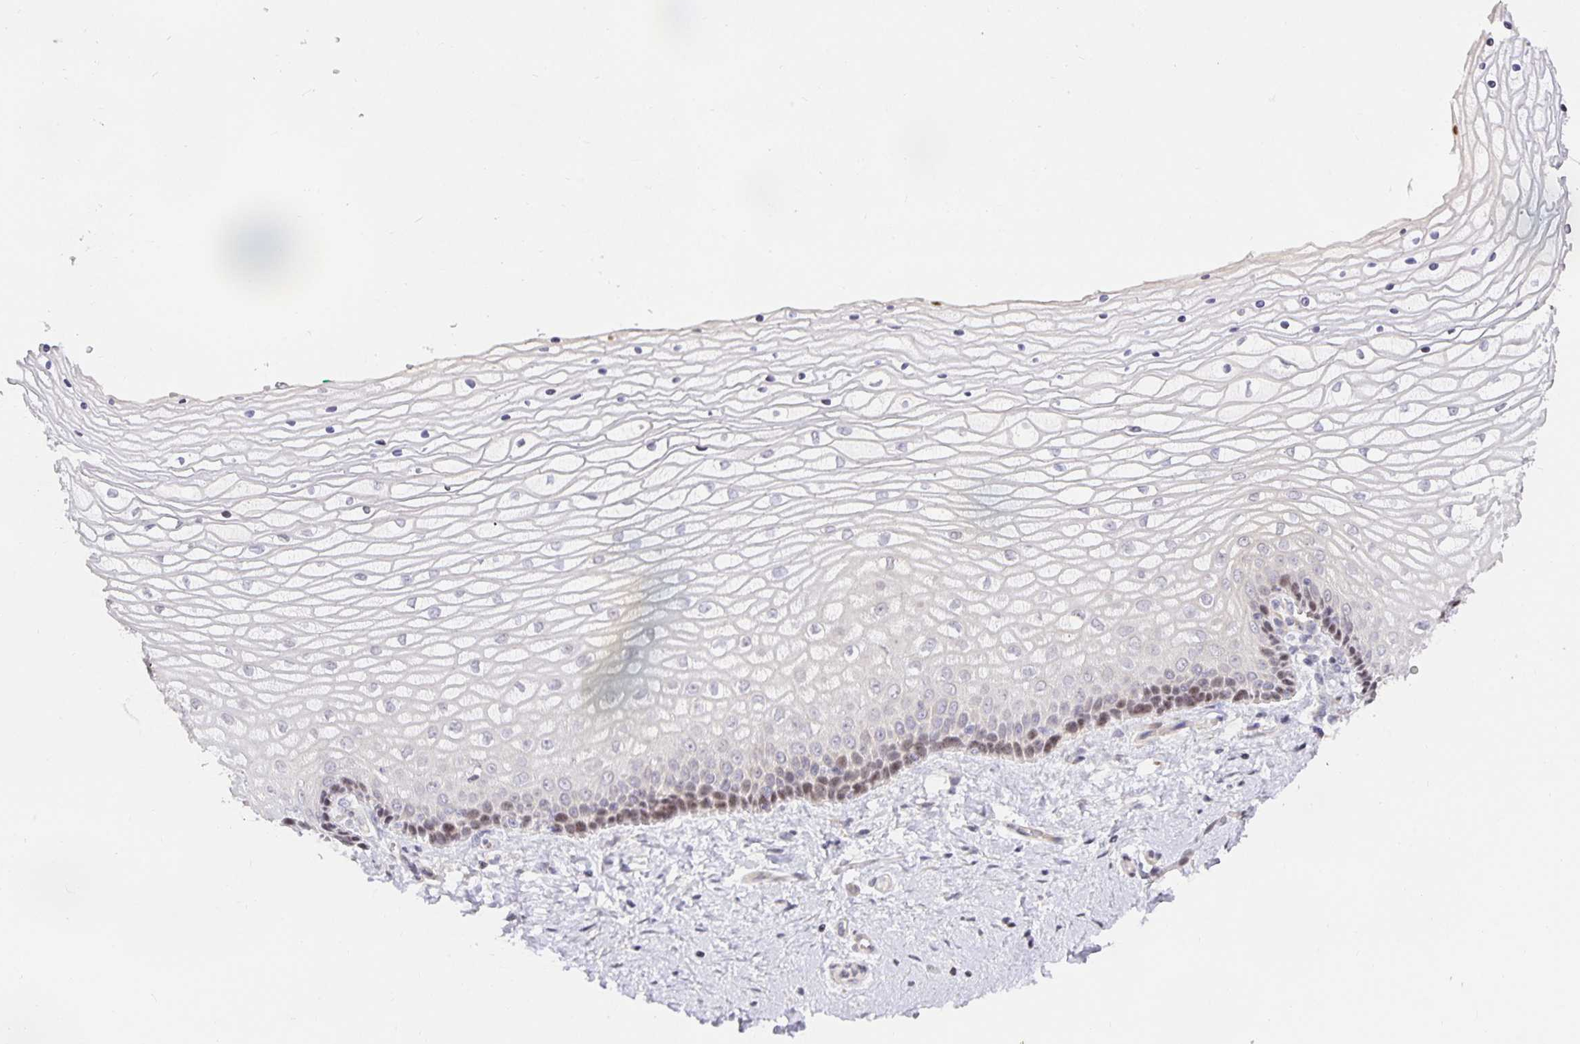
{"staining": {"intensity": "moderate", "quantity": "25%-75%", "location": "cytoplasmic/membranous"}, "tissue": "vagina", "cell_type": "Squamous epithelial cells", "image_type": "normal", "snomed": [{"axis": "morphology", "description": "Normal tissue, NOS"}, {"axis": "topography", "description": "Vagina"}], "caption": "Protein staining shows moderate cytoplasmic/membranous positivity in about 25%-75% of squamous epithelial cells in unremarkable vagina. (DAB (3,3'-diaminobenzidine) = brown stain, brightfield microscopy at high magnification).", "gene": "TJP3", "patient": {"sex": "female", "age": 45}}